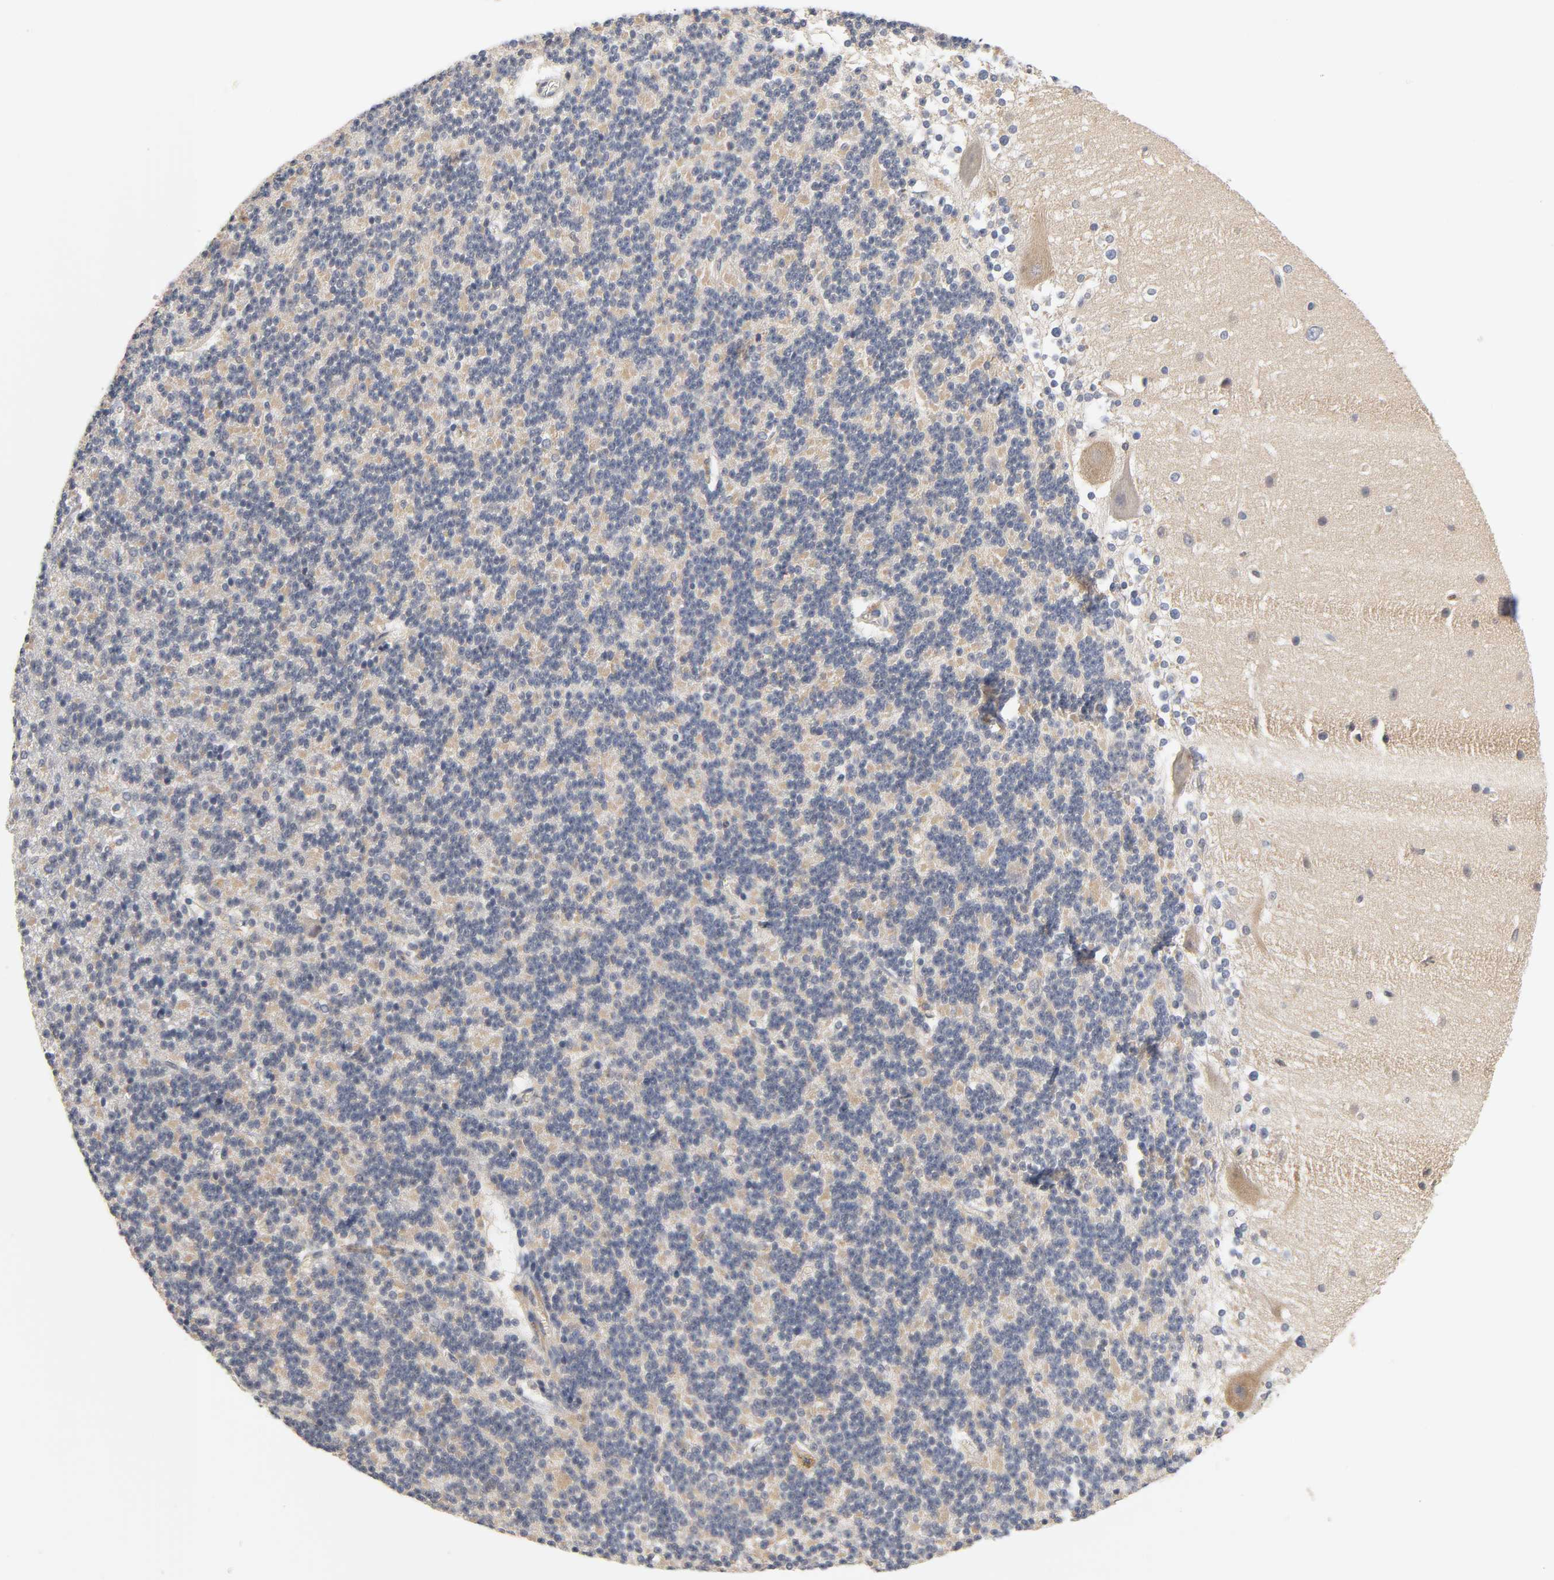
{"staining": {"intensity": "negative", "quantity": "none", "location": "none"}, "tissue": "cerebellum", "cell_type": "Cells in granular layer", "image_type": "normal", "snomed": [{"axis": "morphology", "description": "Normal tissue, NOS"}, {"axis": "topography", "description": "Cerebellum"}], "caption": "A micrograph of human cerebellum is negative for staining in cells in granular layer. (DAB (3,3'-diaminobenzidine) immunohistochemistry (IHC) with hematoxylin counter stain).", "gene": "ACTR2", "patient": {"sex": "female", "age": 19}}